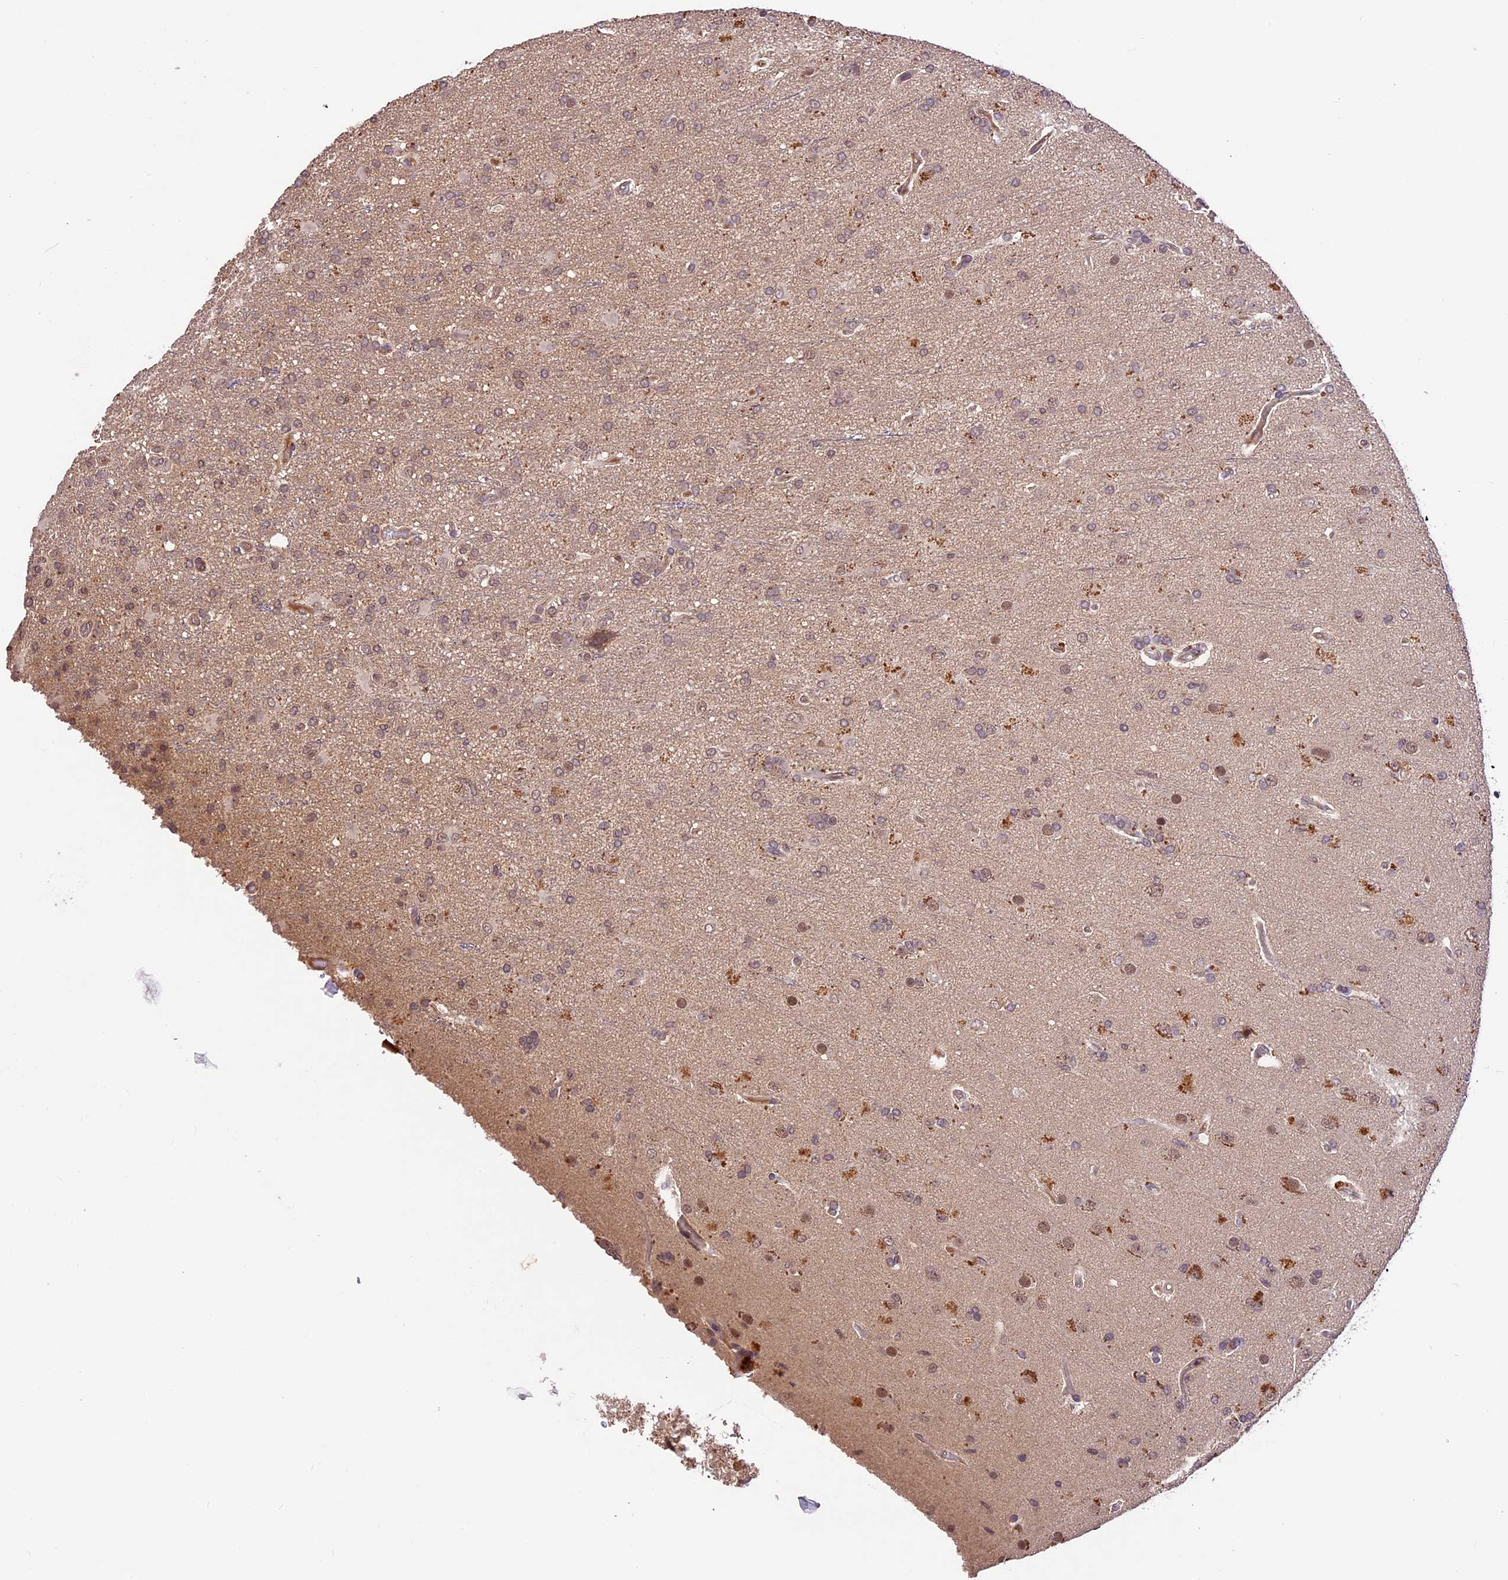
{"staining": {"intensity": "weak", "quantity": "<25%", "location": "nuclear"}, "tissue": "glioma", "cell_type": "Tumor cells", "image_type": "cancer", "snomed": [{"axis": "morphology", "description": "Glioma, malignant, High grade"}, {"axis": "topography", "description": "Brain"}], "caption": "Immunohistochemical staining of human glioma exhibits no significant positivity in tumor cells. (Immunohistochemistry, brightfield microscopy, high magnification).", "gene": "ATP10A", "patient": {"sex": "female", "age": 74}}